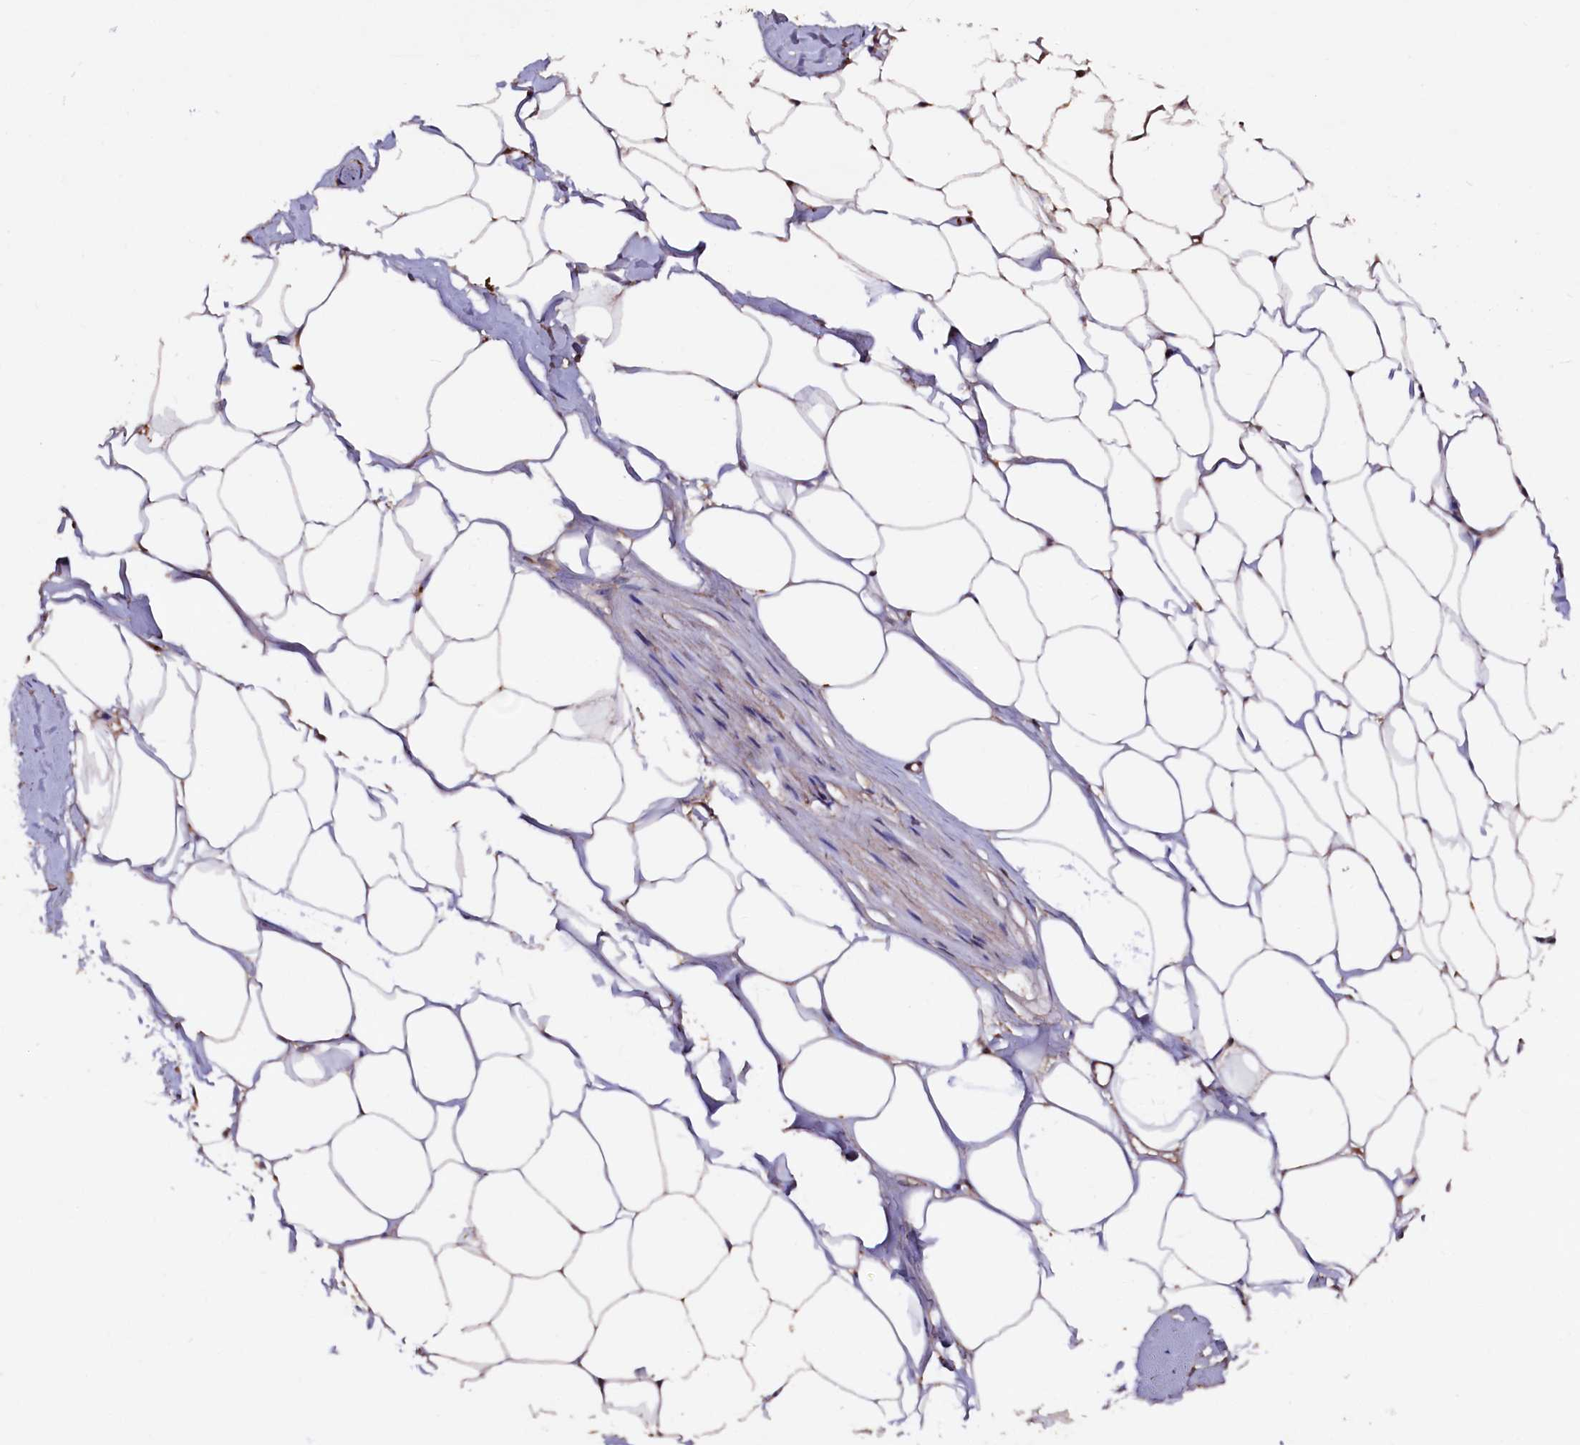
{"staining": {"intensity": "moderate", "quantity": ">75%", "location": "cytoplasmic/membranous"}, "tissue": "adipose tissue", "cell_type": "Adipocytes", "image_type": "normal", "snomed": [{"axis": "morphology", "description": "Normal tissue, NOS"}, {"axis": "morphology", "description": "Adenocarcinoma, Low grade"}, {"axis": "topography", "description": "Prostate"}, {"axis": "topography", "description": "Peripheral nerve tissue"}], "caption": "IHC (DAB (3,3'-diaminobenzidine)) staining of unremarkable adipose tissue exhibits moderate cytoplasmic/membranous protein expression in about >75% of adipocytes. Nuclei are stained in blue.", "gene": "MYO1H", "patient": {"sex": "male", "age": 63}}